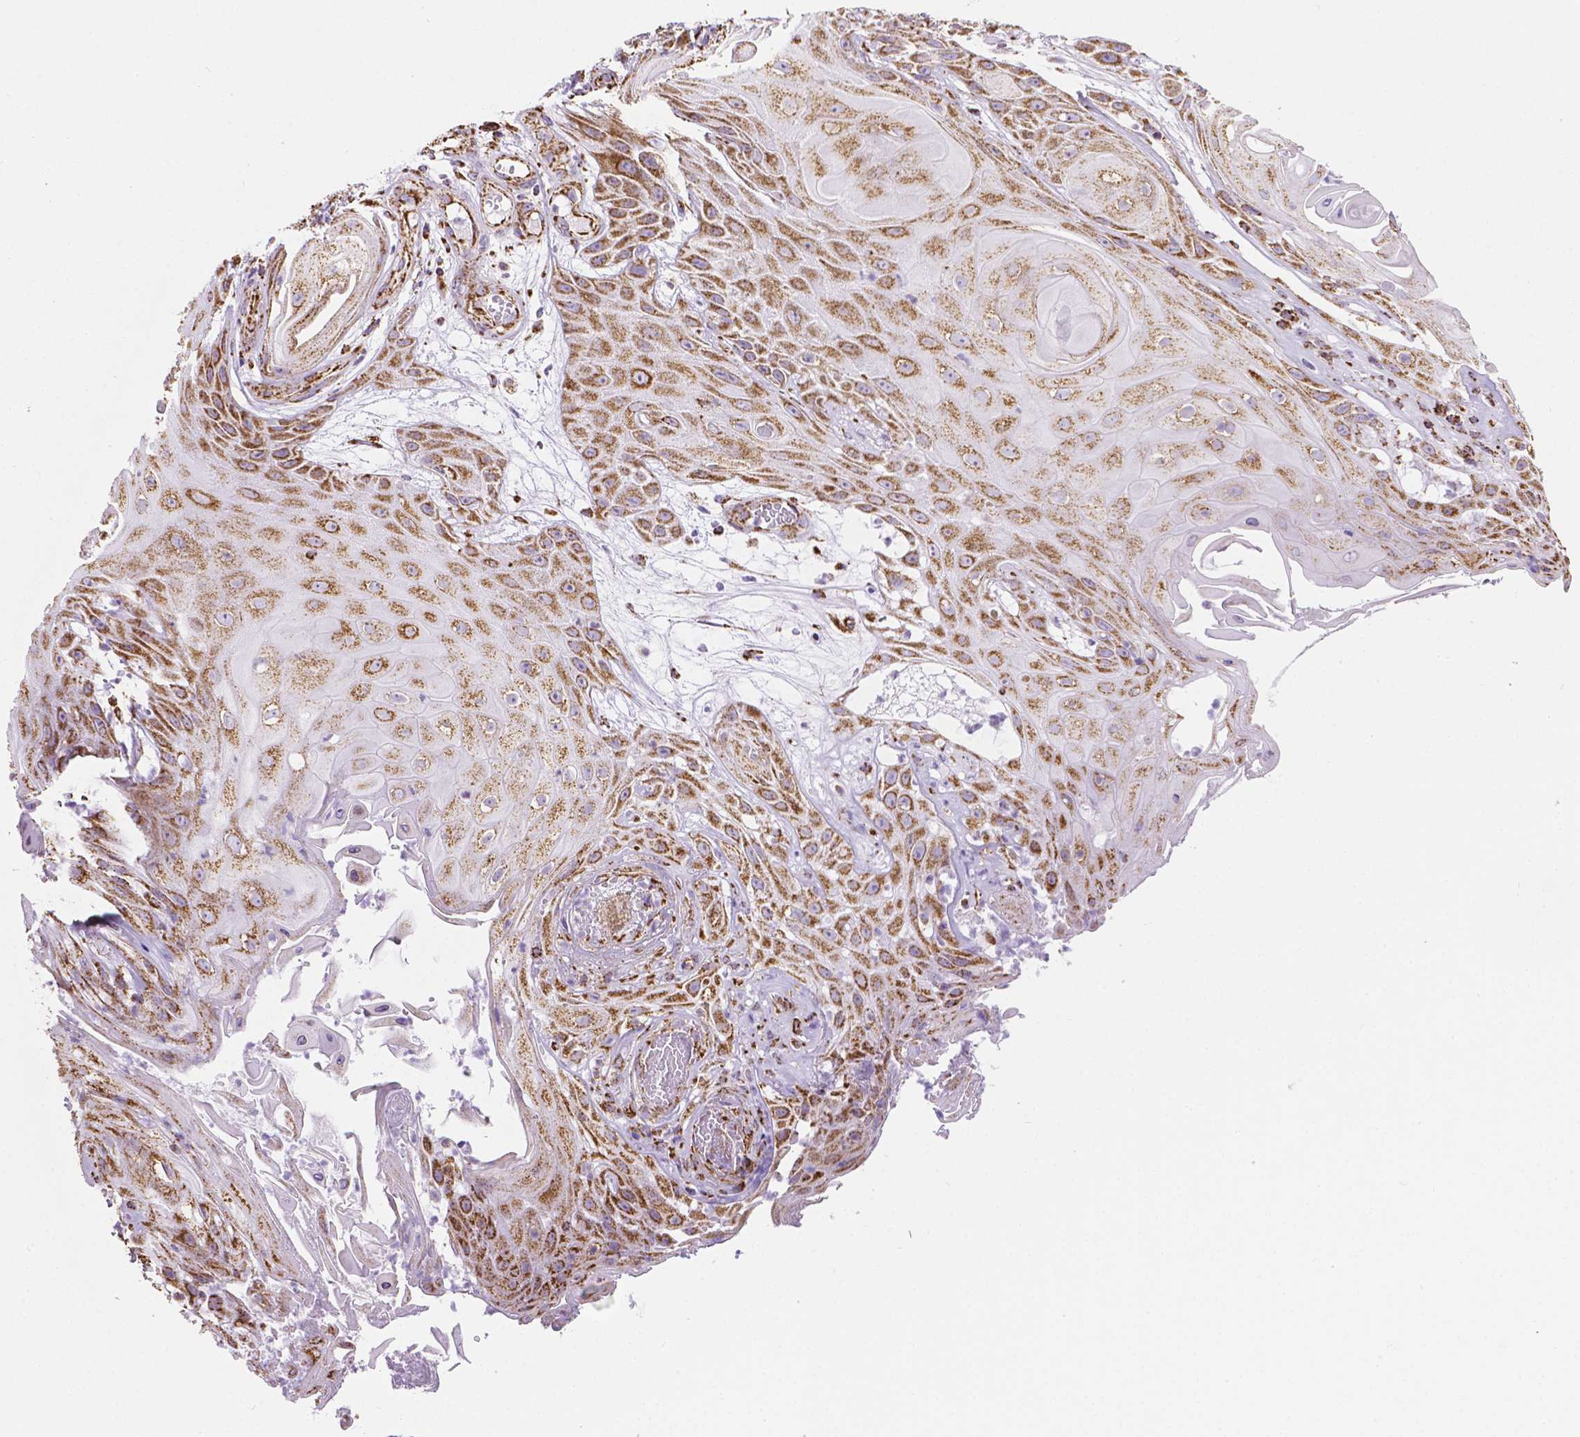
{"staining": {"intensity": "moderate", "quantity": ">75%", "location": "cytoplasmic/membranous"}, "tissue": "skin cancer", "cell_type": "Tumor cells", "image_type": "cancer", "snomed": [{"axis": "morphology", "description": "Squamous cell carcinoma, NOS"}, {"axis": "topography", "description": "Skin"}], "caption": "An image showing moderate cytoplasmic/membranous expression in about >75% of tumor cells in squamous cell carcinoma (skin), as visualized by brown immunohistochemical staining.", "gene": "RMDN3", "patient": {"sex": "male", "age": 62}}